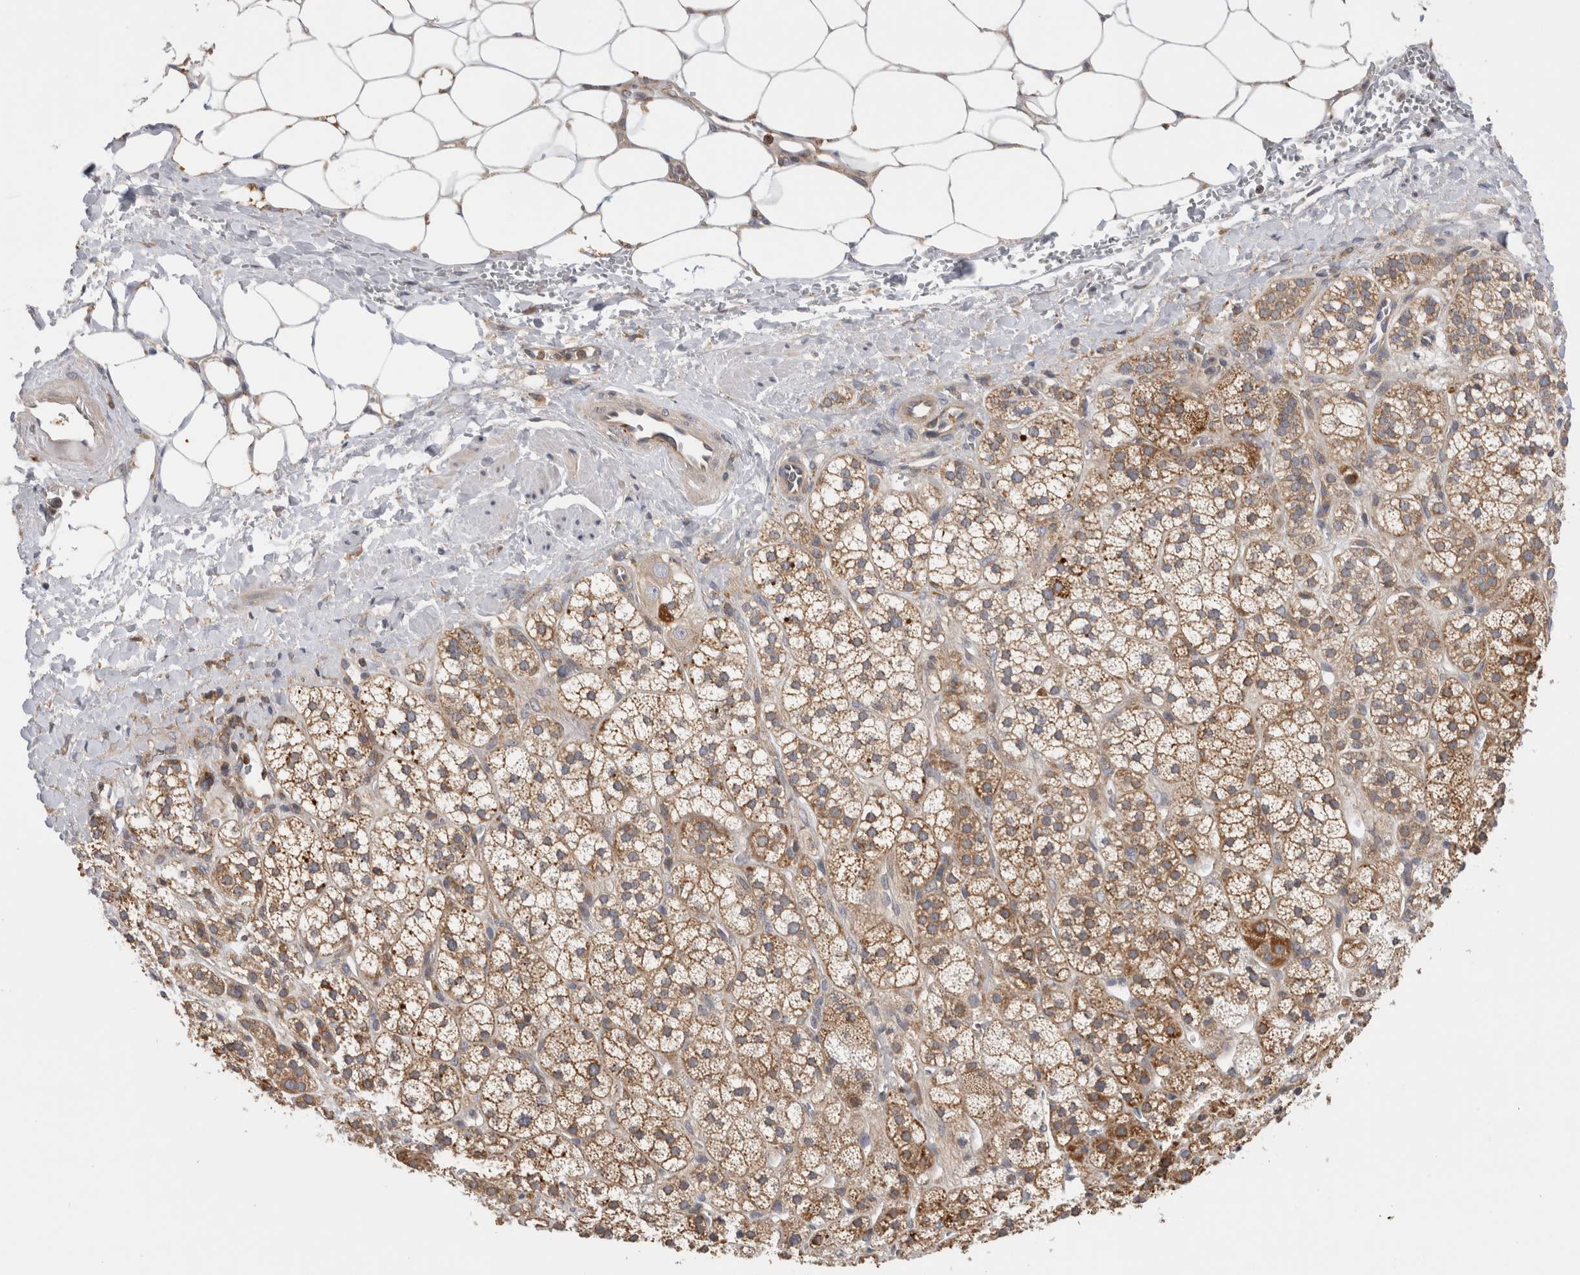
{"staining": {"intensity": "moderate", "quantity": ">75%", "location": "cytoplasmic/membranous"}, "tissue": "adrenal gland", "cell_type": "Glandular cells", "image_type": "normal", "snomed": [{"axis": "morphology", "description": "Normal tissue, NOS"}, {"axis": "topography", "description": "Adrenal gland"}], "caption": "Adrenal gland stained with DAB immunohistochemistry demonstrates medium levels of moderate cytoplasmic/membranous positivity in approximately >75% of glandular cells. Immunohistochemistry (ihc) stains the protein in brown and the nuclei are stained blue.", "gene": "GRIK2", "patient": {"sex": "male", "age": 56}}